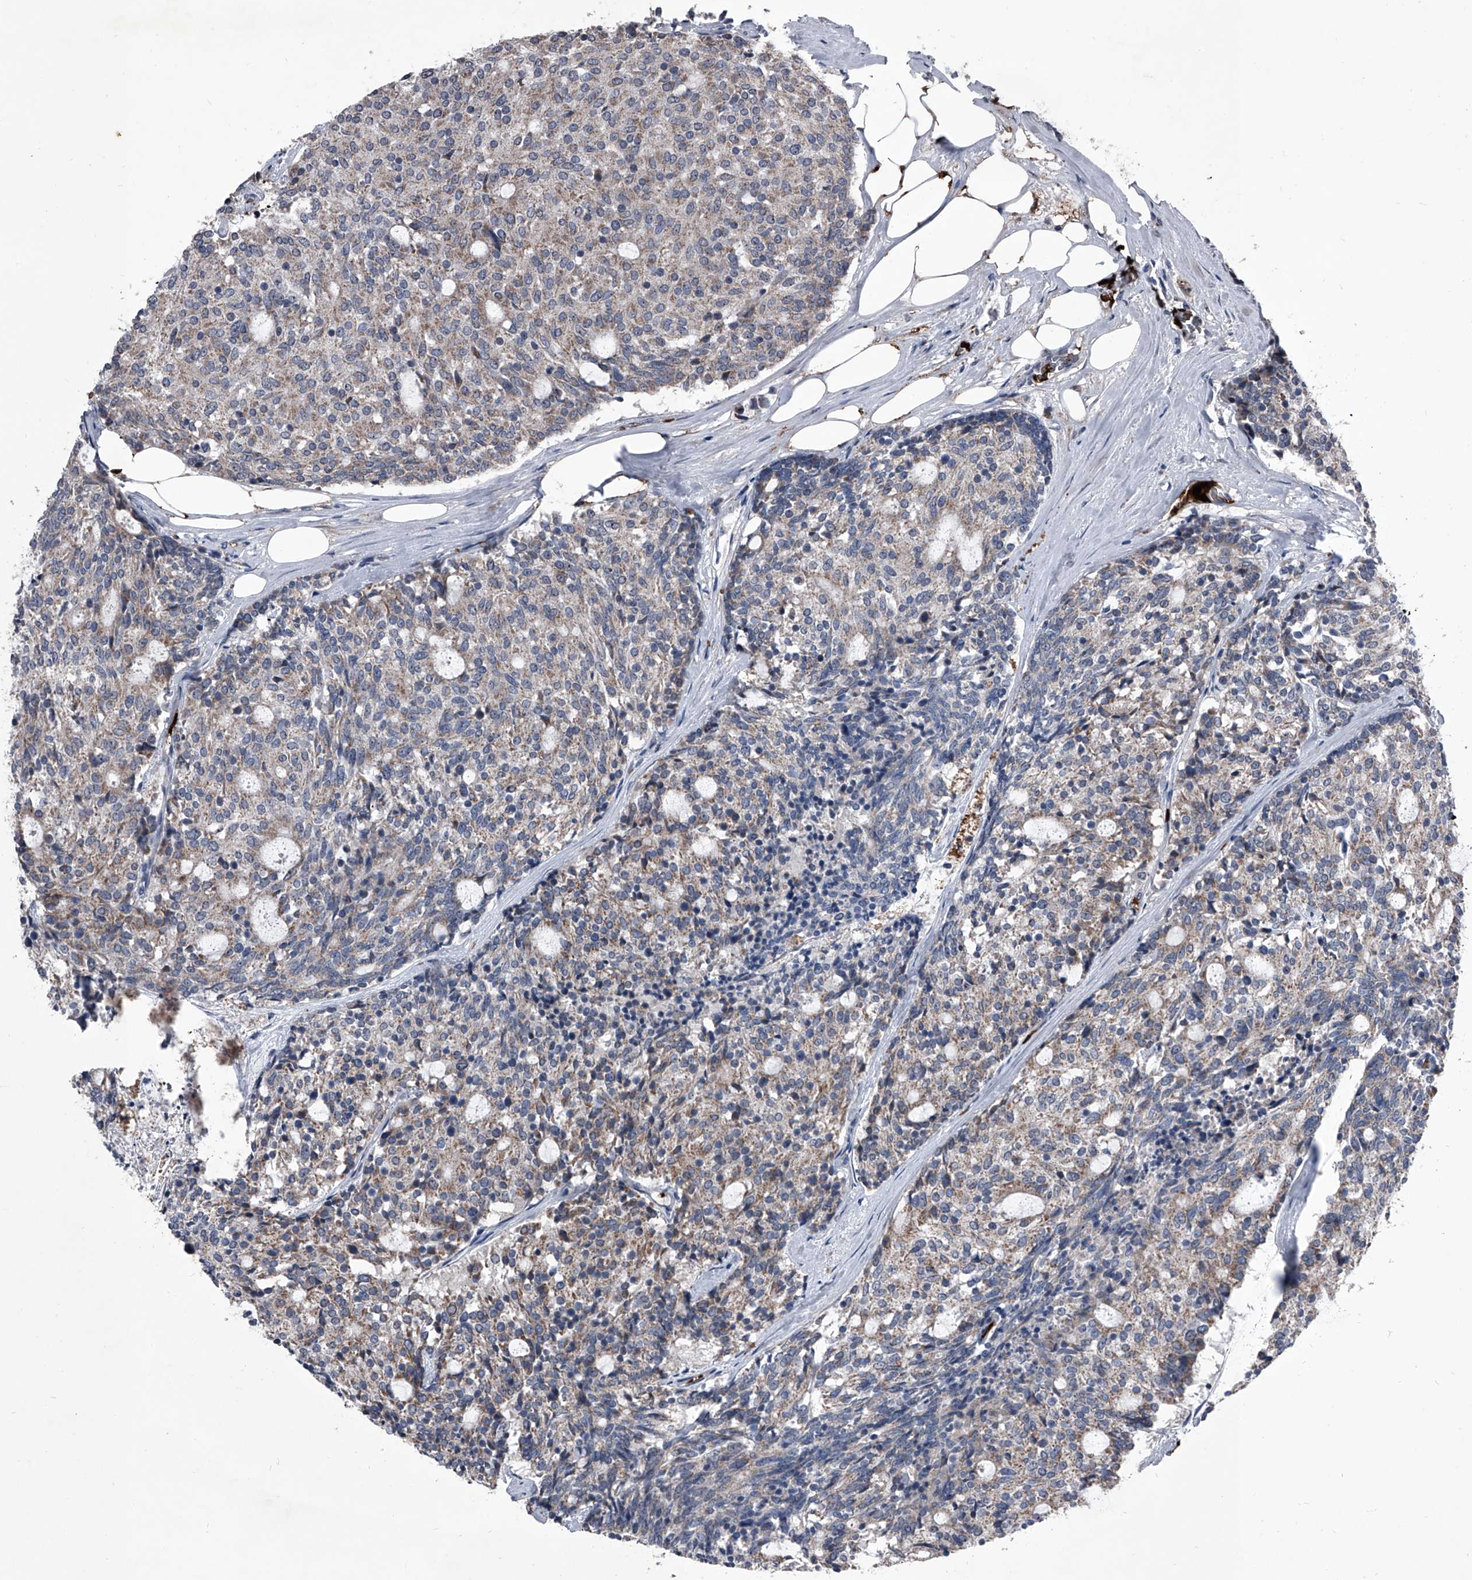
{"staining": {"intensity": "weak", "quantity": "25%-75%", "location": "cytoplasmic/membranous"}, "tissue": "carcinoid", "cell_type": "Tumor cells", "image_type": "cancer", "snomed": [{"axis": "morphology", "description": "Carcinoid, malignant, NOS"}, {"axis": "topography", "description": "Pancreas"}], "caption": "High-magnification brightfield microscopy of carcinoid stained with DAB (brown) and counterstained with hematoxylin (blue). tumor cells exhibit weak cytoplasmic/membranous positivity is present in approximately25%-75% of cells.", "gene": "CEP85L", "patient": {"sex": "female", "age": 54}}